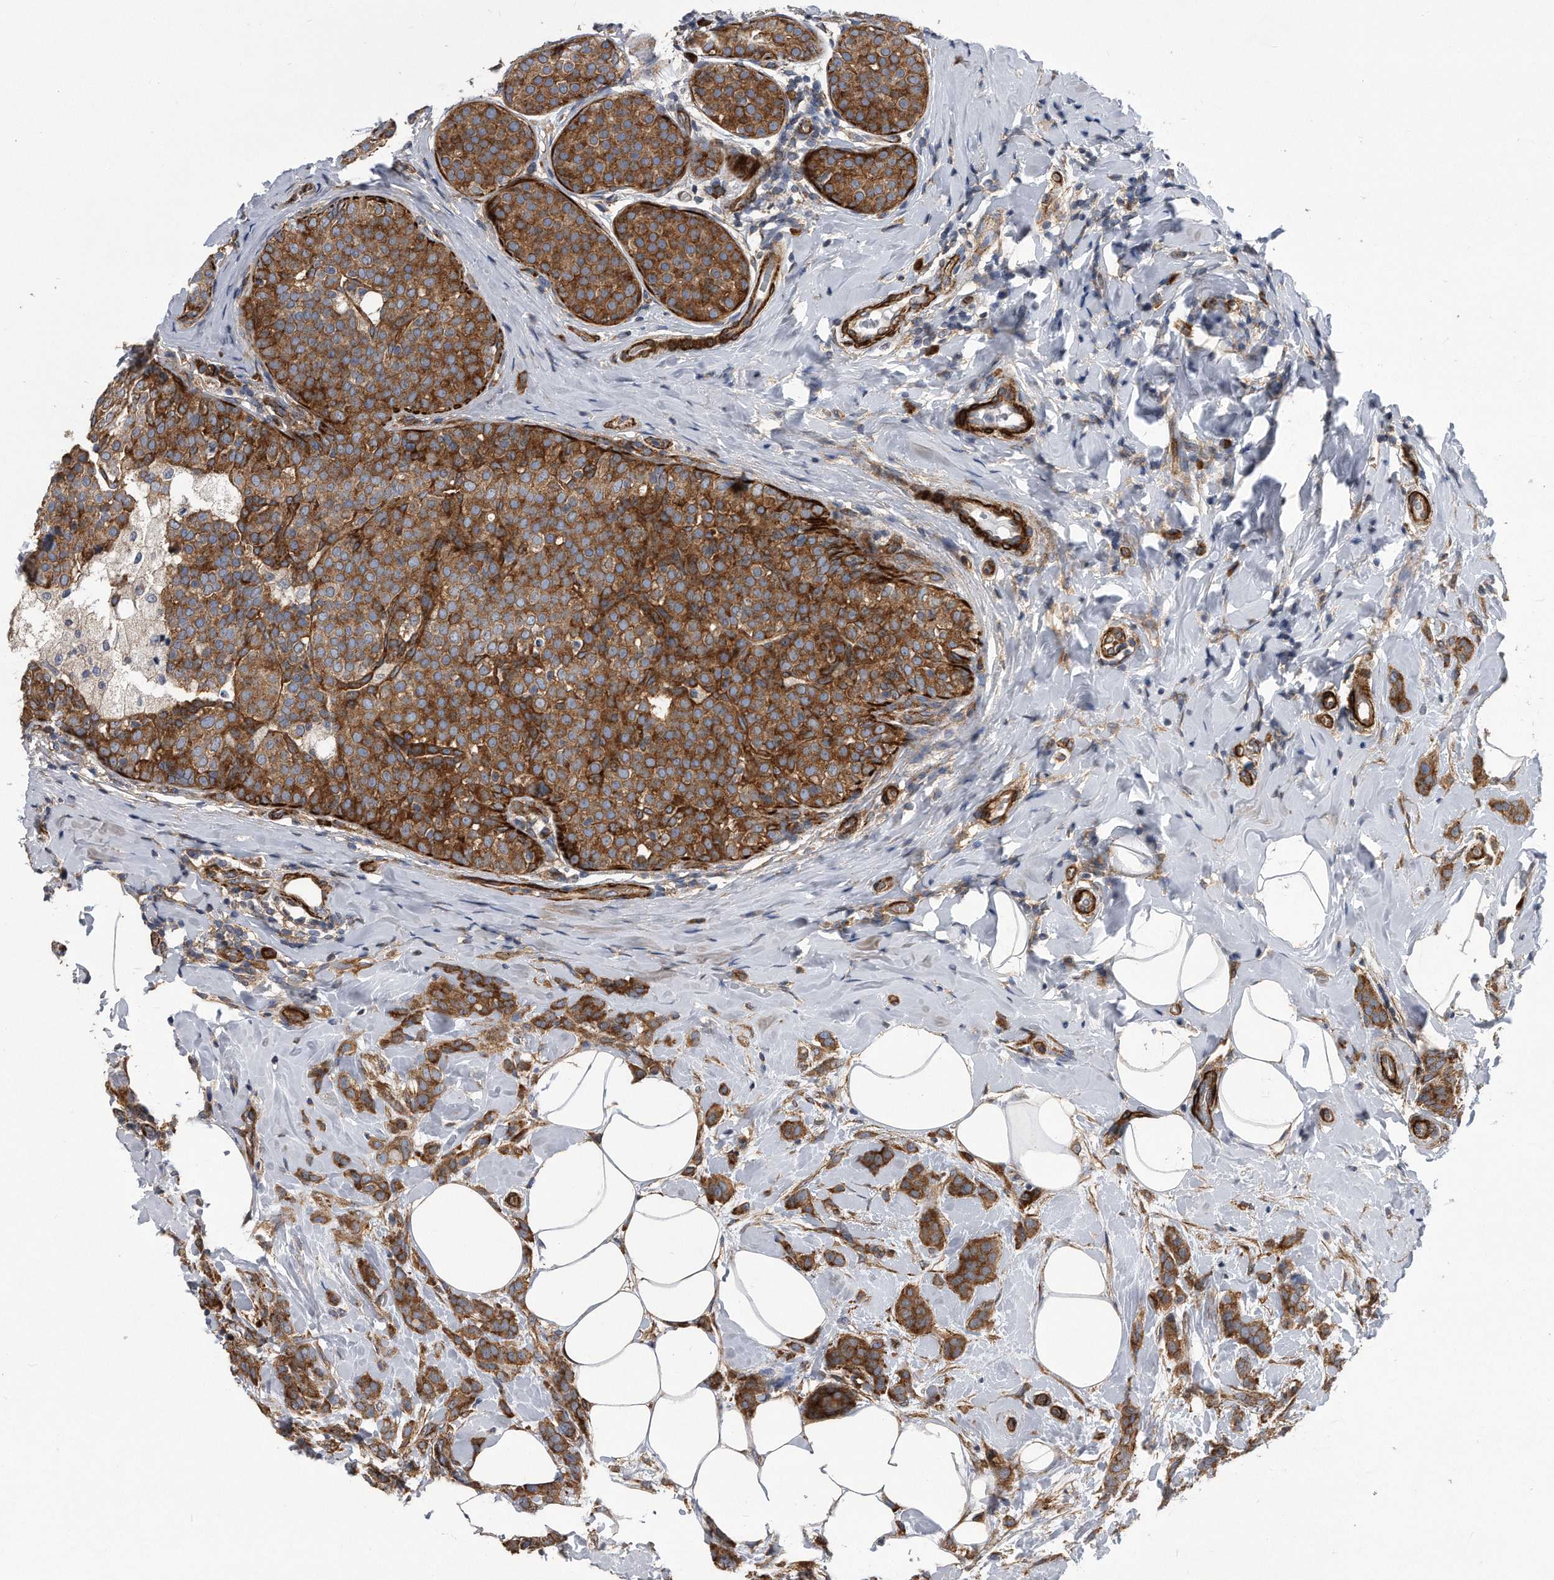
{"staining": {"intensity": "moderate", "quantity": ">75%", "location": "cytoplasmic/membranous"}, "tissue": "breast cancer", "cell_type": "Tumor cells", "image_type": "cancer", "snomed": [{"axis": "morphology", "description": "Lobular carcinoma, in situ"}, {"axis": "morphology", "description": "Lobular carcinoma"}, {"axis": "topography", "description": "Breast"}], "caption": "Protein expression analysis of breast lobular carcinoma reveals moderate cytoplasmic/membranous expression in approximately >75% of tumor cells. (DAB IHC, brown staining for protein, blue staining for nuclei).", "gene": "EIF2B4", "patient": {"sex": "female", "age": 41}}